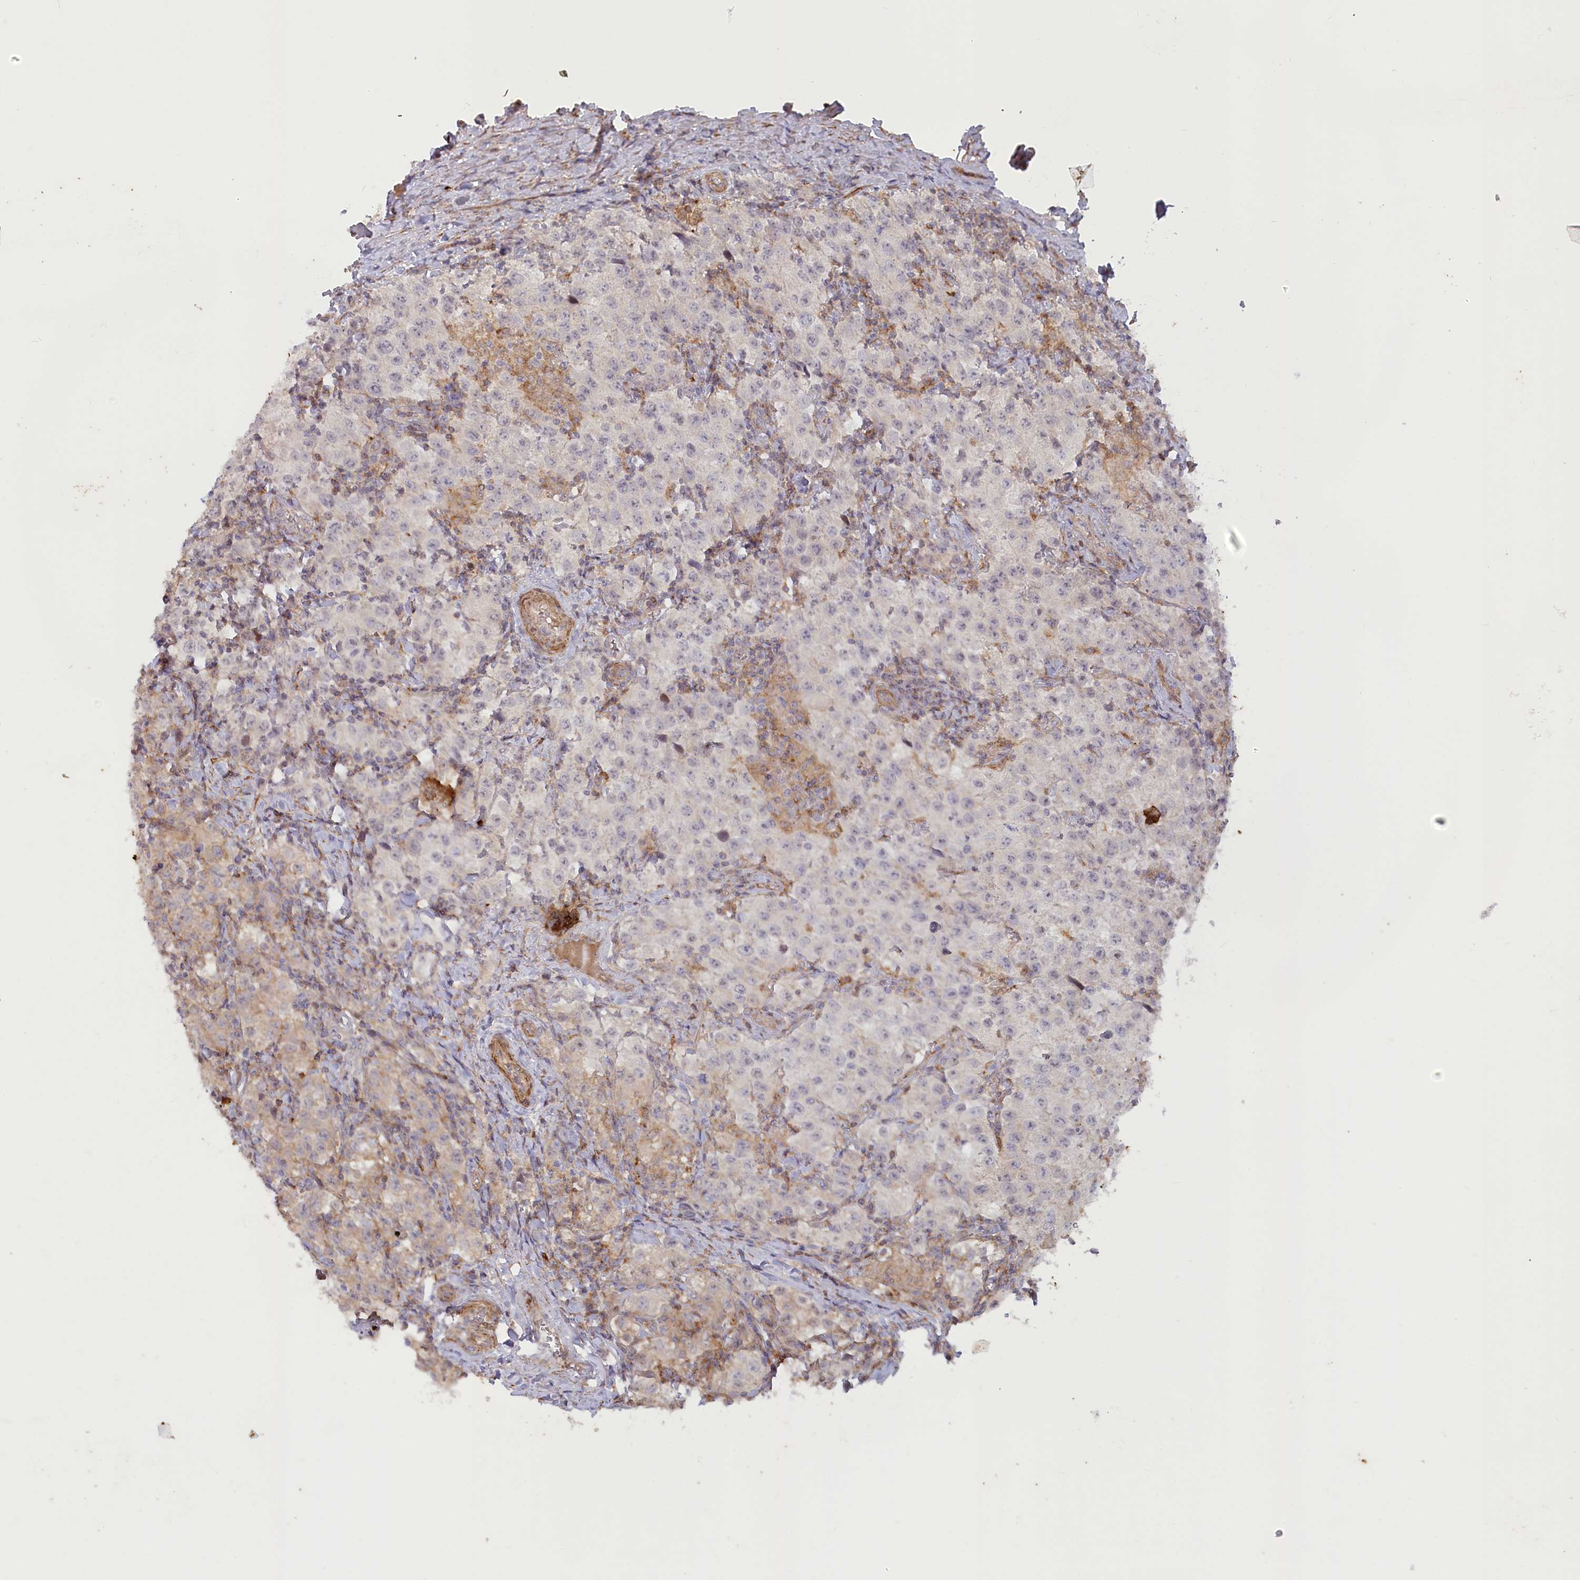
{"staining": {"intensity": "negative", "quantity": "none", "location": "none"}, "tissue": "testis cancer", "cell_type": "Tumor cells", "image_type": "cancer", "snomed": [{"axis": "morphology", "description": "Seminoma, NOS"}, {"axis": "morphology", "description": "Carcinoma, Embryonal, NOS"}, {"axis": "topography", "description": "Testis"}], "caption": "Seminoma (testis) was stained to show a protein in brown. There is no significant positivity in tumor cells. Brightfield microscopy of immunohistochemistry (IHC) stained with DAB (3,3'-diaminobenzidine) (brown) and hematoxylin (blue), captured at high magnification.", "gene": "MTG1", "patient": {"sex": "male", "age": 43}}